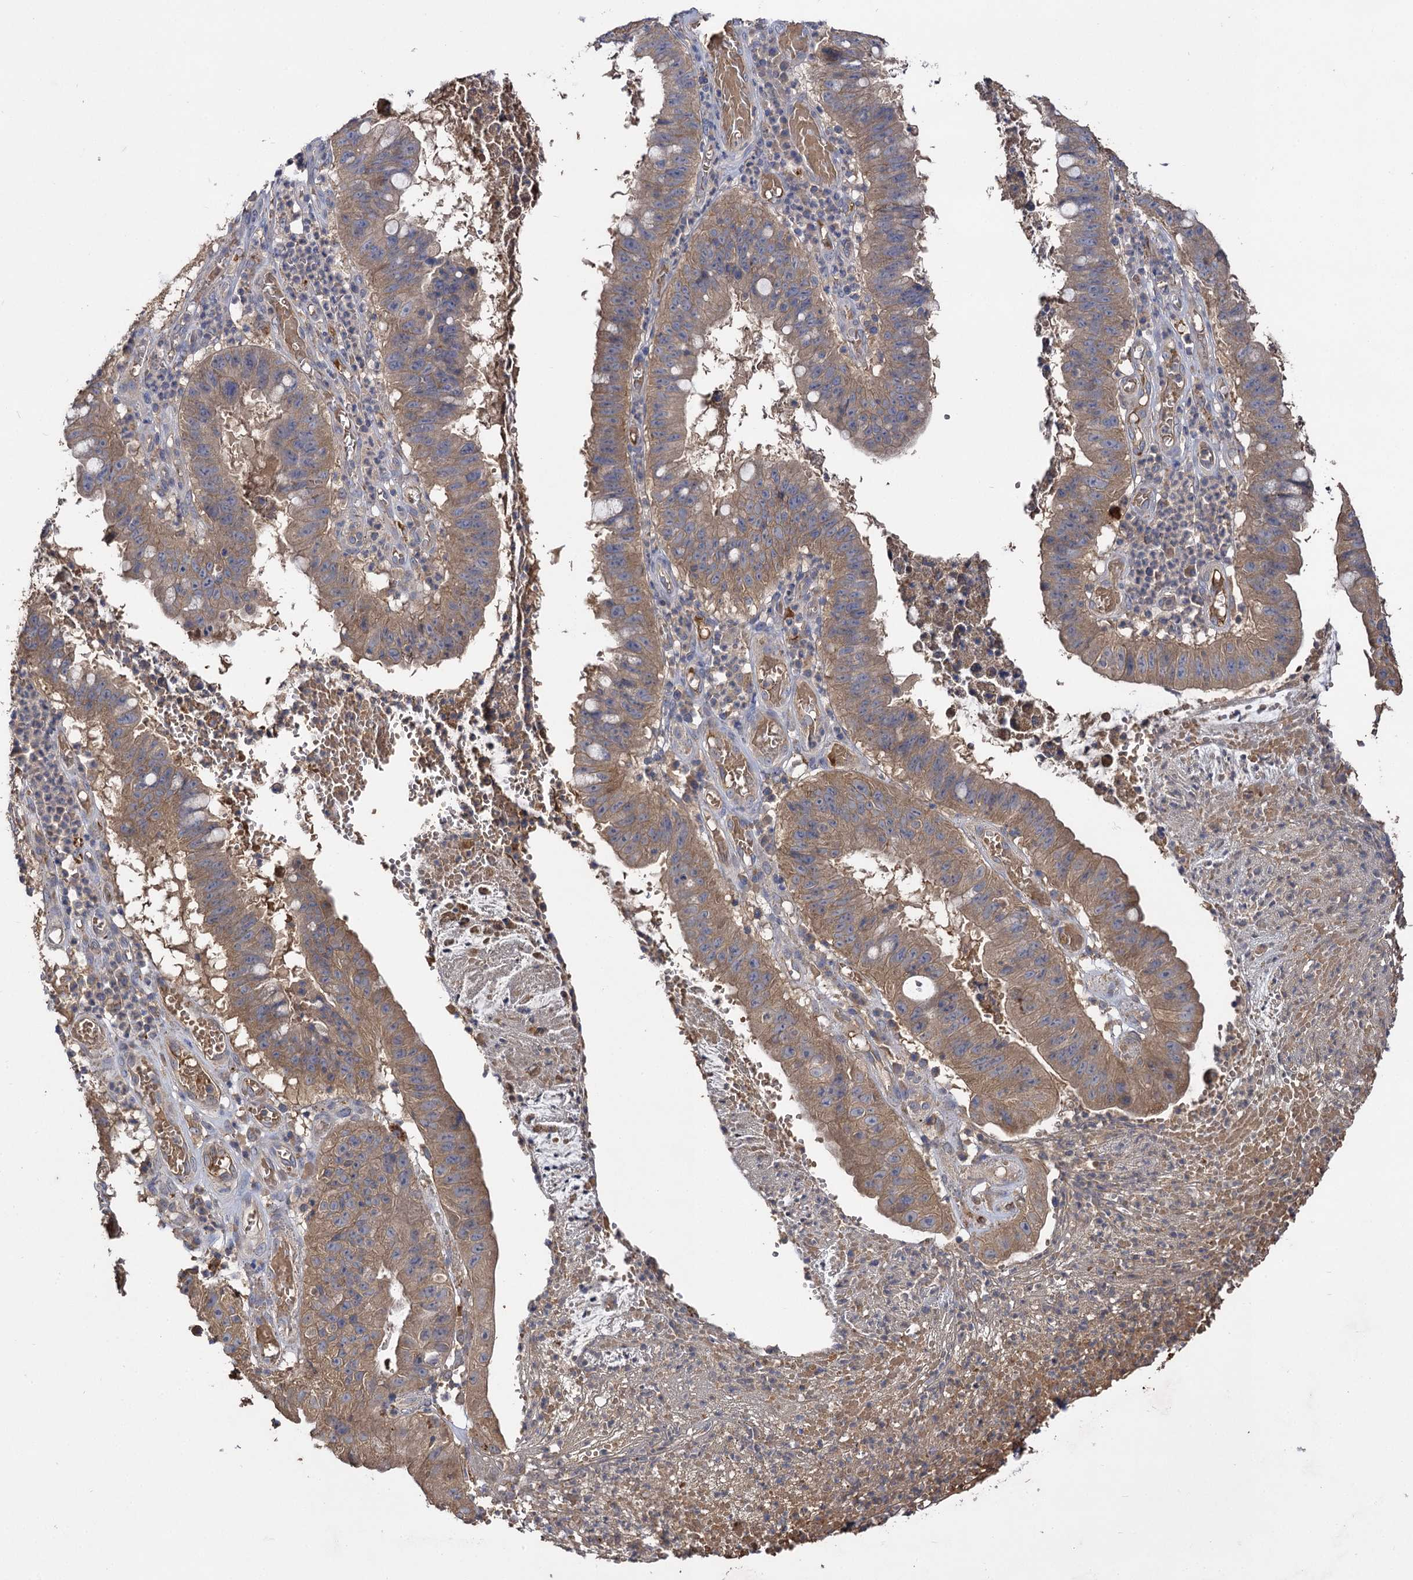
{"staining": {"intensity": "moderate", "quantity": ">75%", "location": "cytoplasmic/membranous"}, "tissue": "stomach cancer", "cell_type": "Tumor cells", "image_type": "cancer", "snomed": [{"axis": "morphology", "description": "Adenocarcinoma, NOS"}, {"axis": "topography", "description": "Stomach"}], "caption": "This histopathology image reveals immunohistochemistry (IHC) staining of stomach cancer (adenocarcinoma), with medium moderate cytoplasmic/membranous staining in about >75% of tumor cells.", "gene": "USP50", "patient": {"sex": "male", "age": 59}}